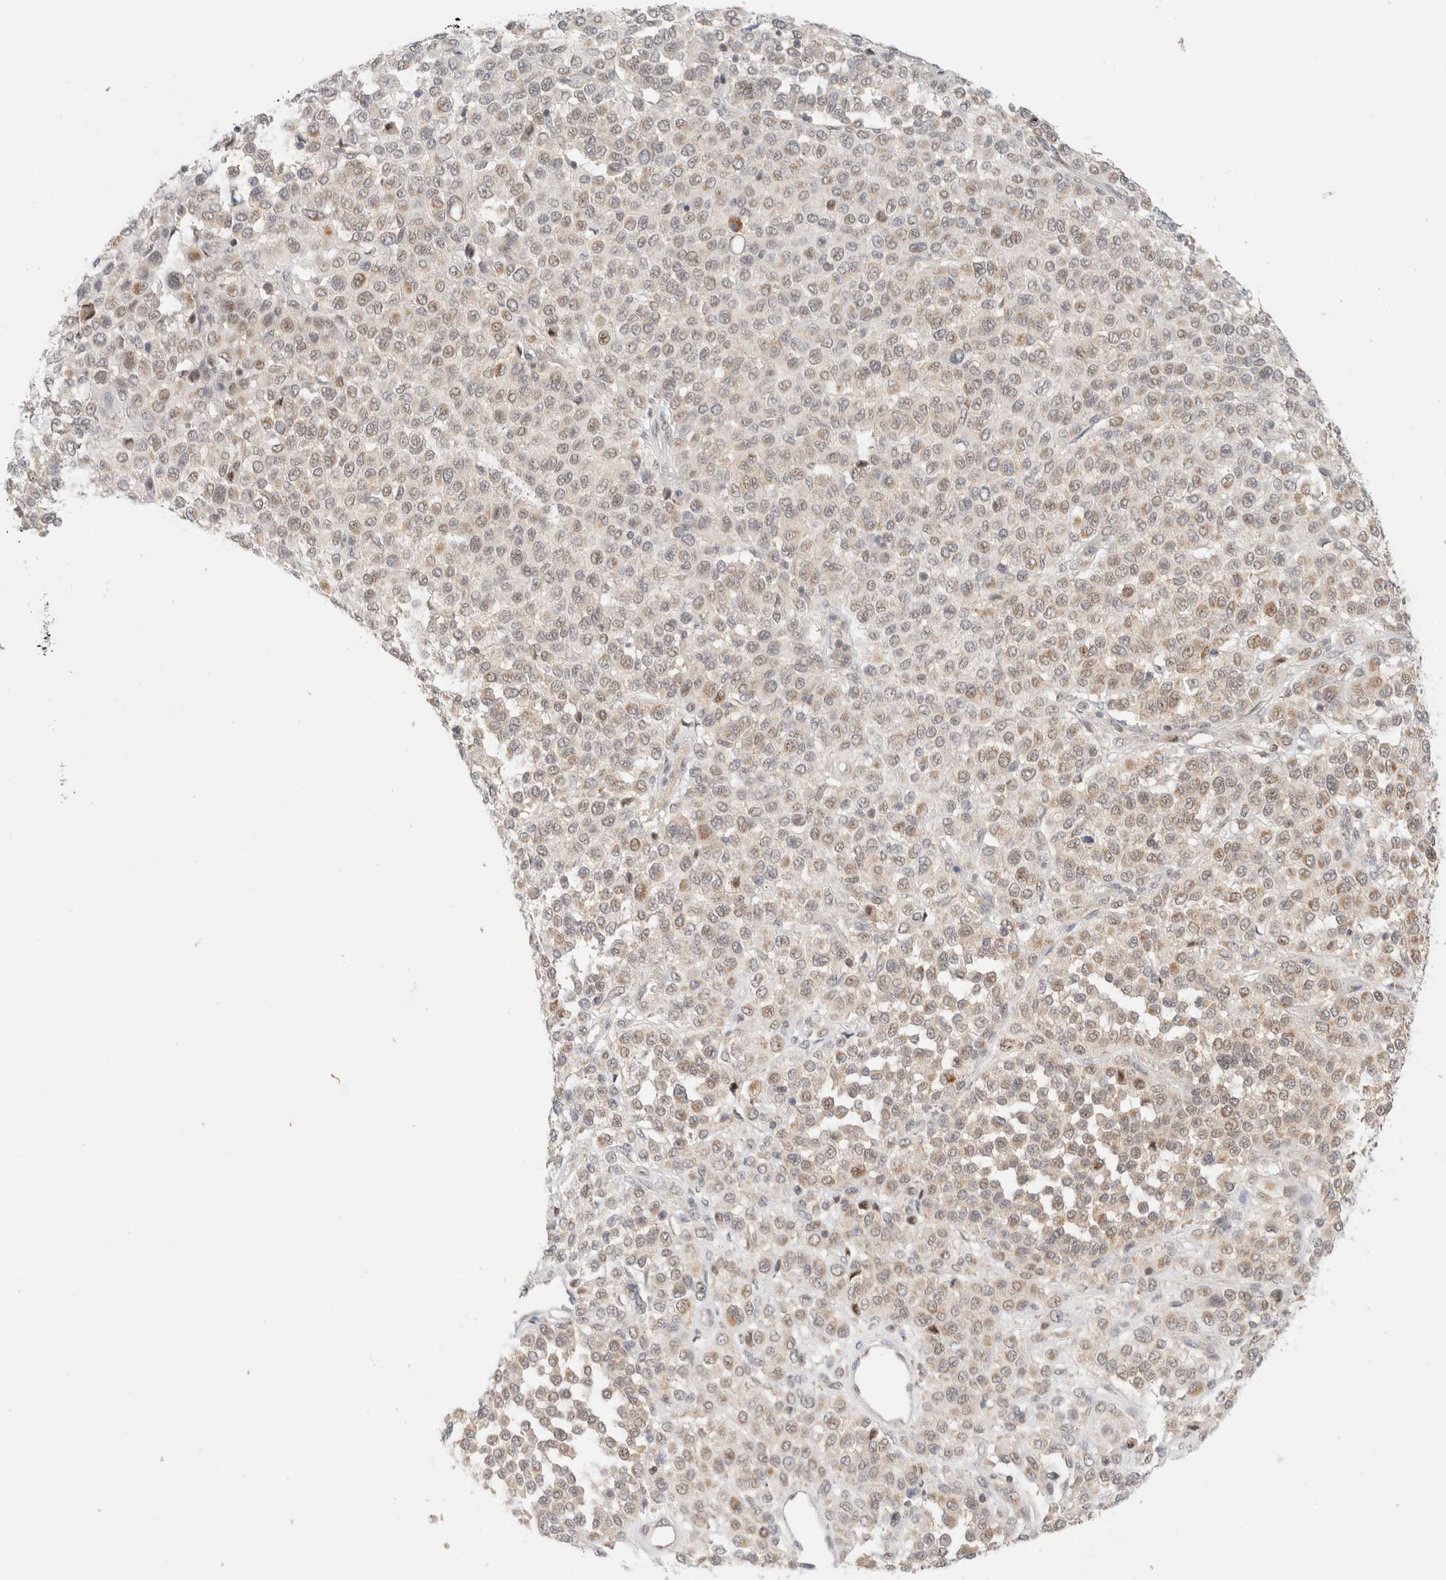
{"staining": {"intensity": "weak", "quantity": "<25%", "location": "cytoplasmic/membranous"}, "tissue": "melanoma", "cell_type": "Tumor cells", "image_type": "cancer", "snomed": [{"axis": "morphology", "description": "Malignant melanoma, Metastatic site"}, {"axis": "topography", "description": "Pancreas"}], "caption": "Human melanoma stained for a protein using immunohistochemistry displays no expression in tumor cells.", "gene": "MRM3", "patient": {"sex": "female", "age": 30}}